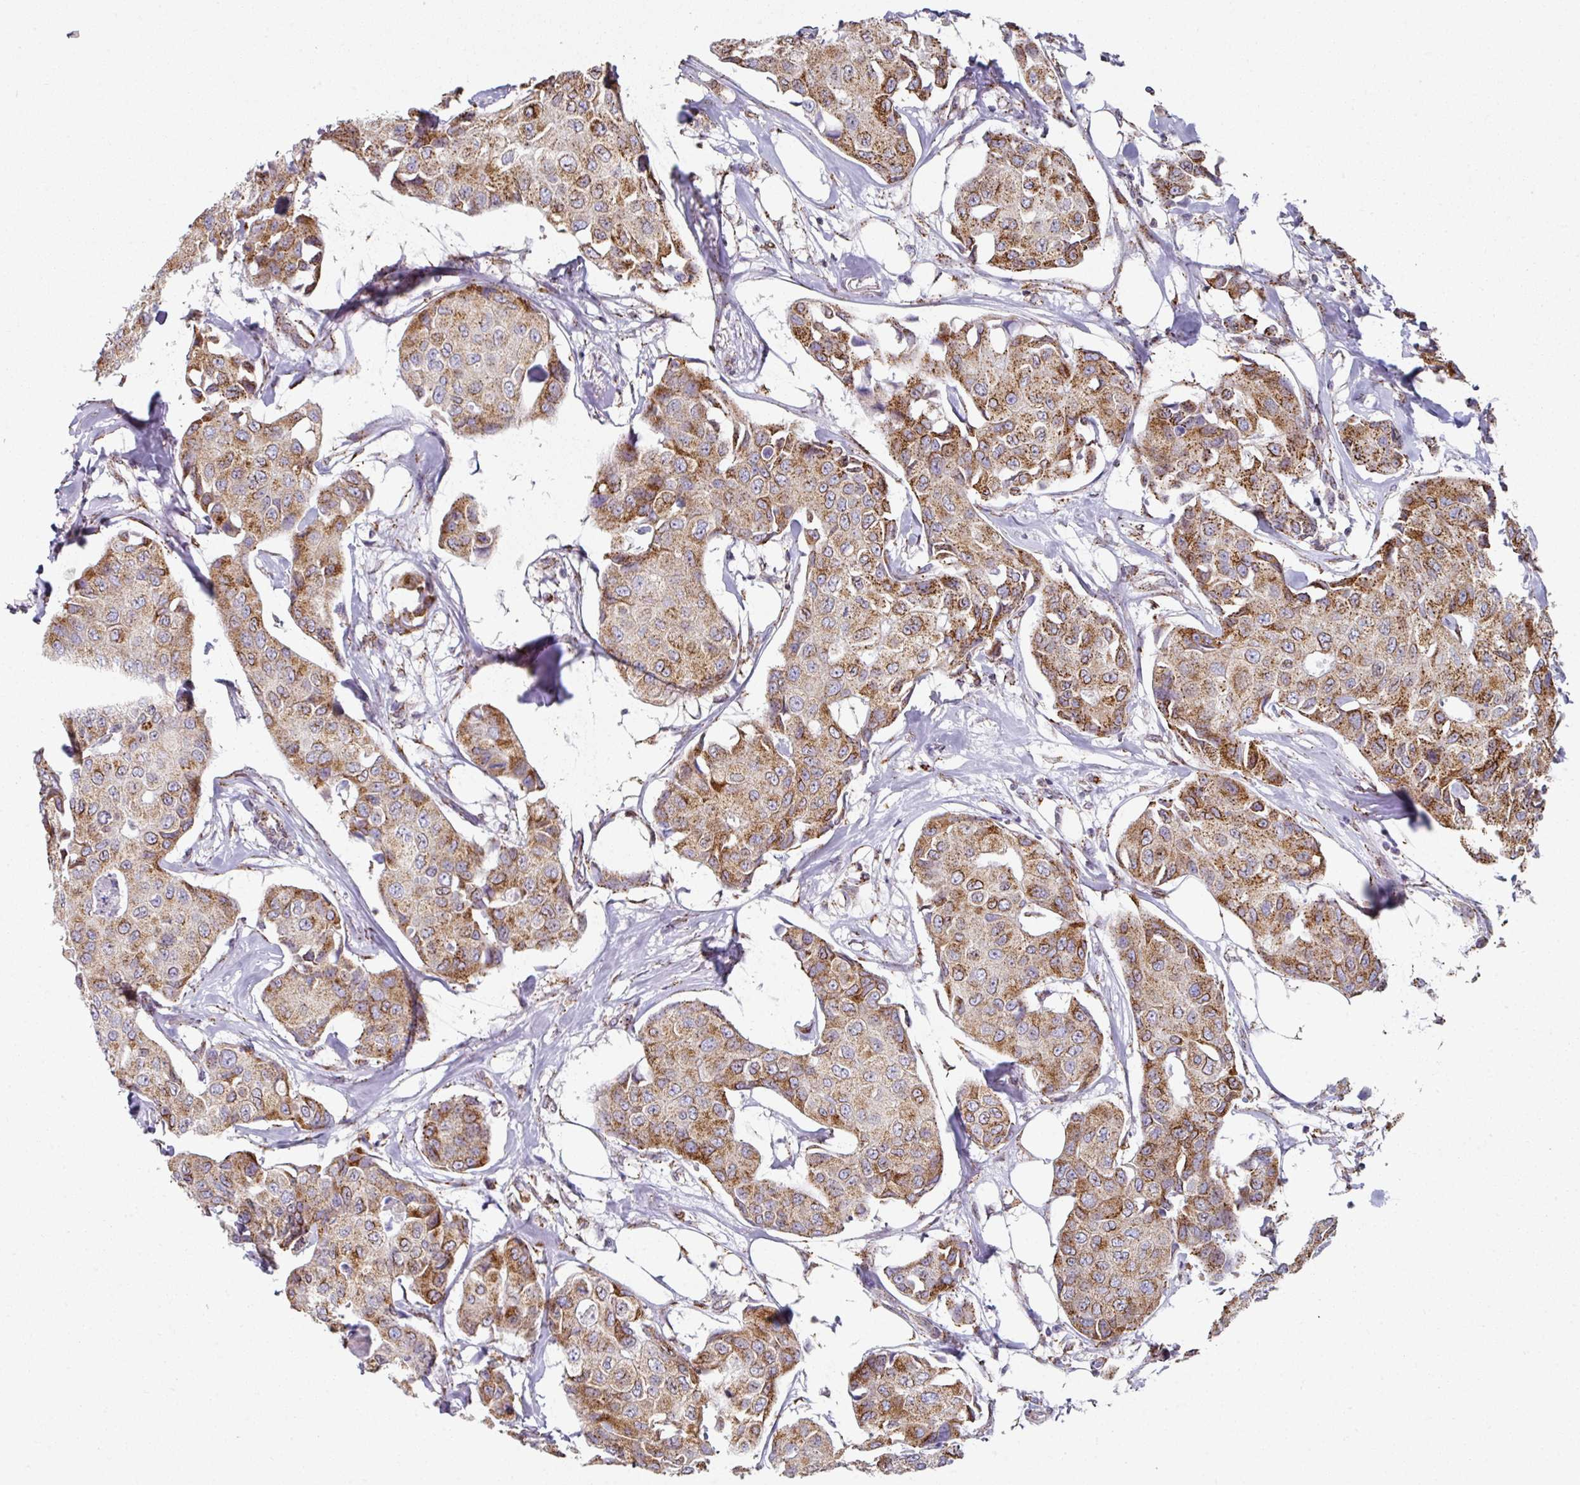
{"staining": {"intensity": "moderate", "quantity": ">75%", "location": "cytoplasmic/membranous"}, "tissue": "breast cancer", "cell_type": "Tumor cells", "image_type": "cancer", "snomed": [{"axis": "morphology", "description": "Duct carcinoma"}, {"axis": "topography", "description": "Breast"}], "caption": "About >75% of tumor cells in invasive ductal carcinoma (breast) demonstrate moderate cytoplasmic/membranous protein expression as visualized by brown immunohistochemical staining.", "gene": "CCDC85B", "patient": {"sex": "female", "age": 80}}